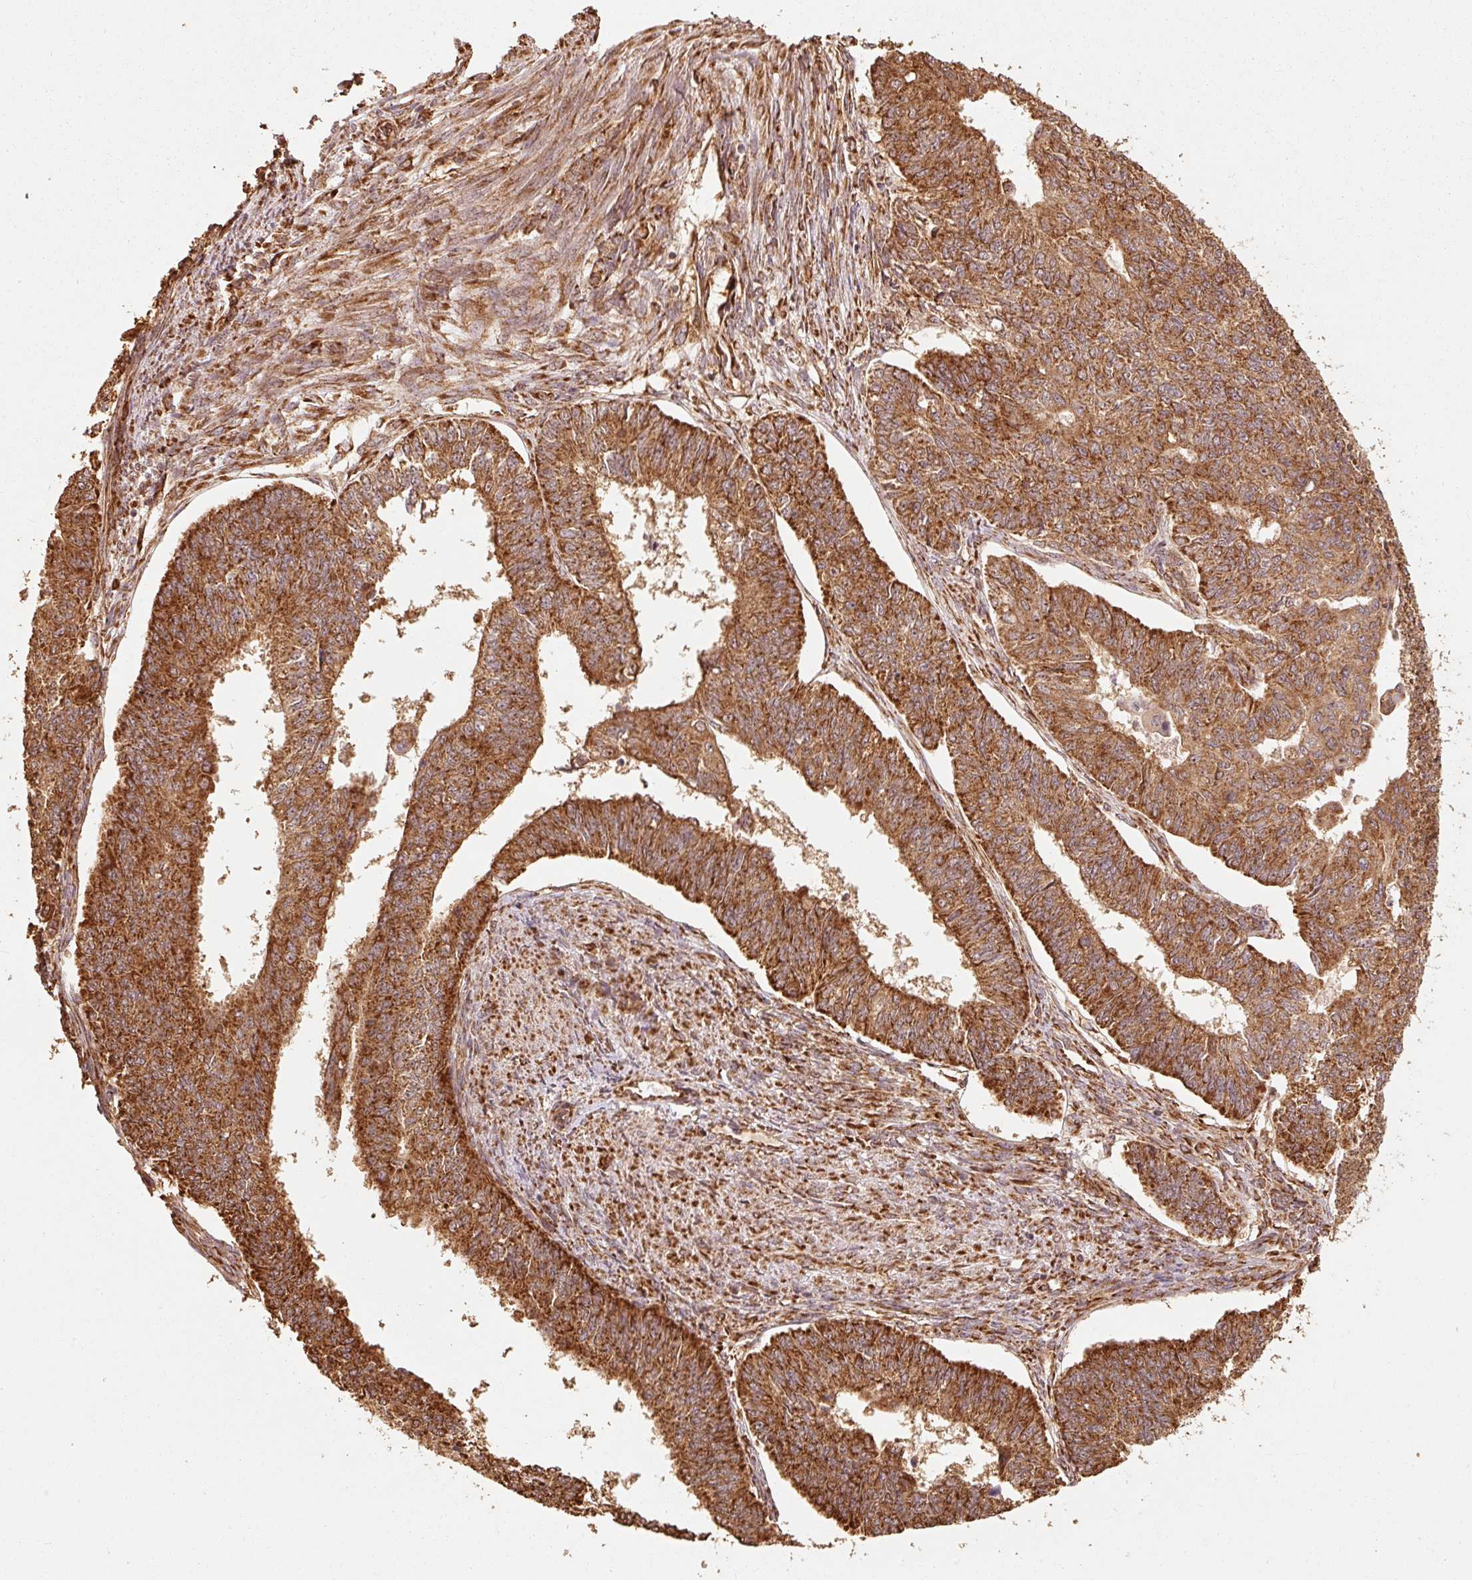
{"staining": {"intensity": "strong", "quantity": ">75%", "location": "cytoplasmic/membranous"}, "tissue": "endometrial cancer", "cell_type": "Tumor cells", "image_type": "cancer", "snomed": [{"axis": "morphology", "description": "Adenocarcinoma, NOS"}, {"axis": "topography", "description": "Endometrium"}], "caption": "IHC (DAB) staining of human endometrial cancer demonstrates strong cytoplasmic/membranous protein staining in approximately >75% of tumor cells.", "gene": "MRPL16", "patient": {"sex": "female", "age": 32}}